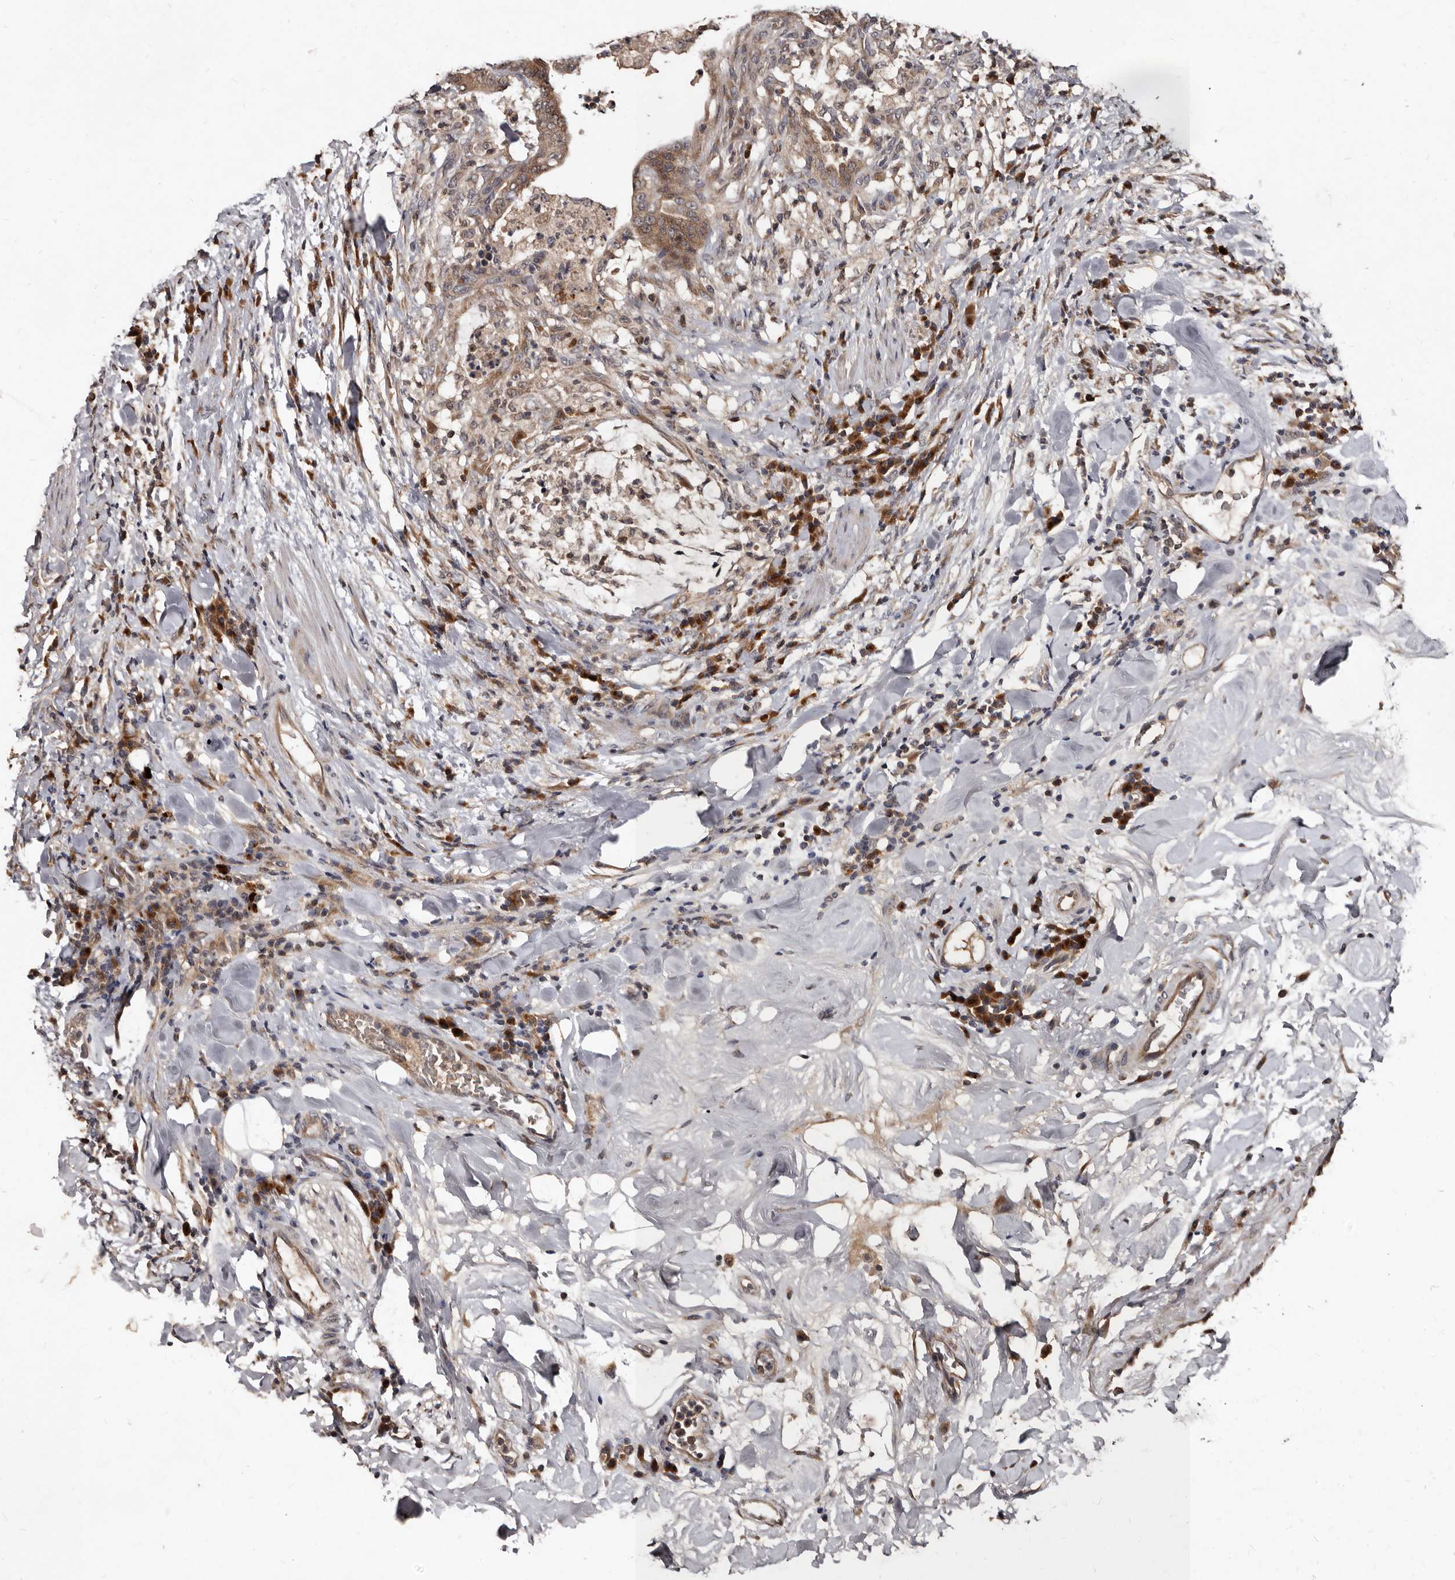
{"staining": {"intensity": "moderate", "quantity": ">75%", "location": "cytoplasmic/membranous"}, "tissue": "colorectal cancer", "cell_type": "Tumor cells", "image_type": "cancer", "snomed": [{"axis": "morphology", "description": "Adenocarcinoma, NOS"}, {"axis": "topography", "description": "Colon"}], "caption": "Tumor cells display medium levels of moderate cytoplasmic/membranous expression in about >75% of cells in human colorectal adenocarcinoma.", "gene": "PMVK", "patient": {"sex": "female", "age": 66}}